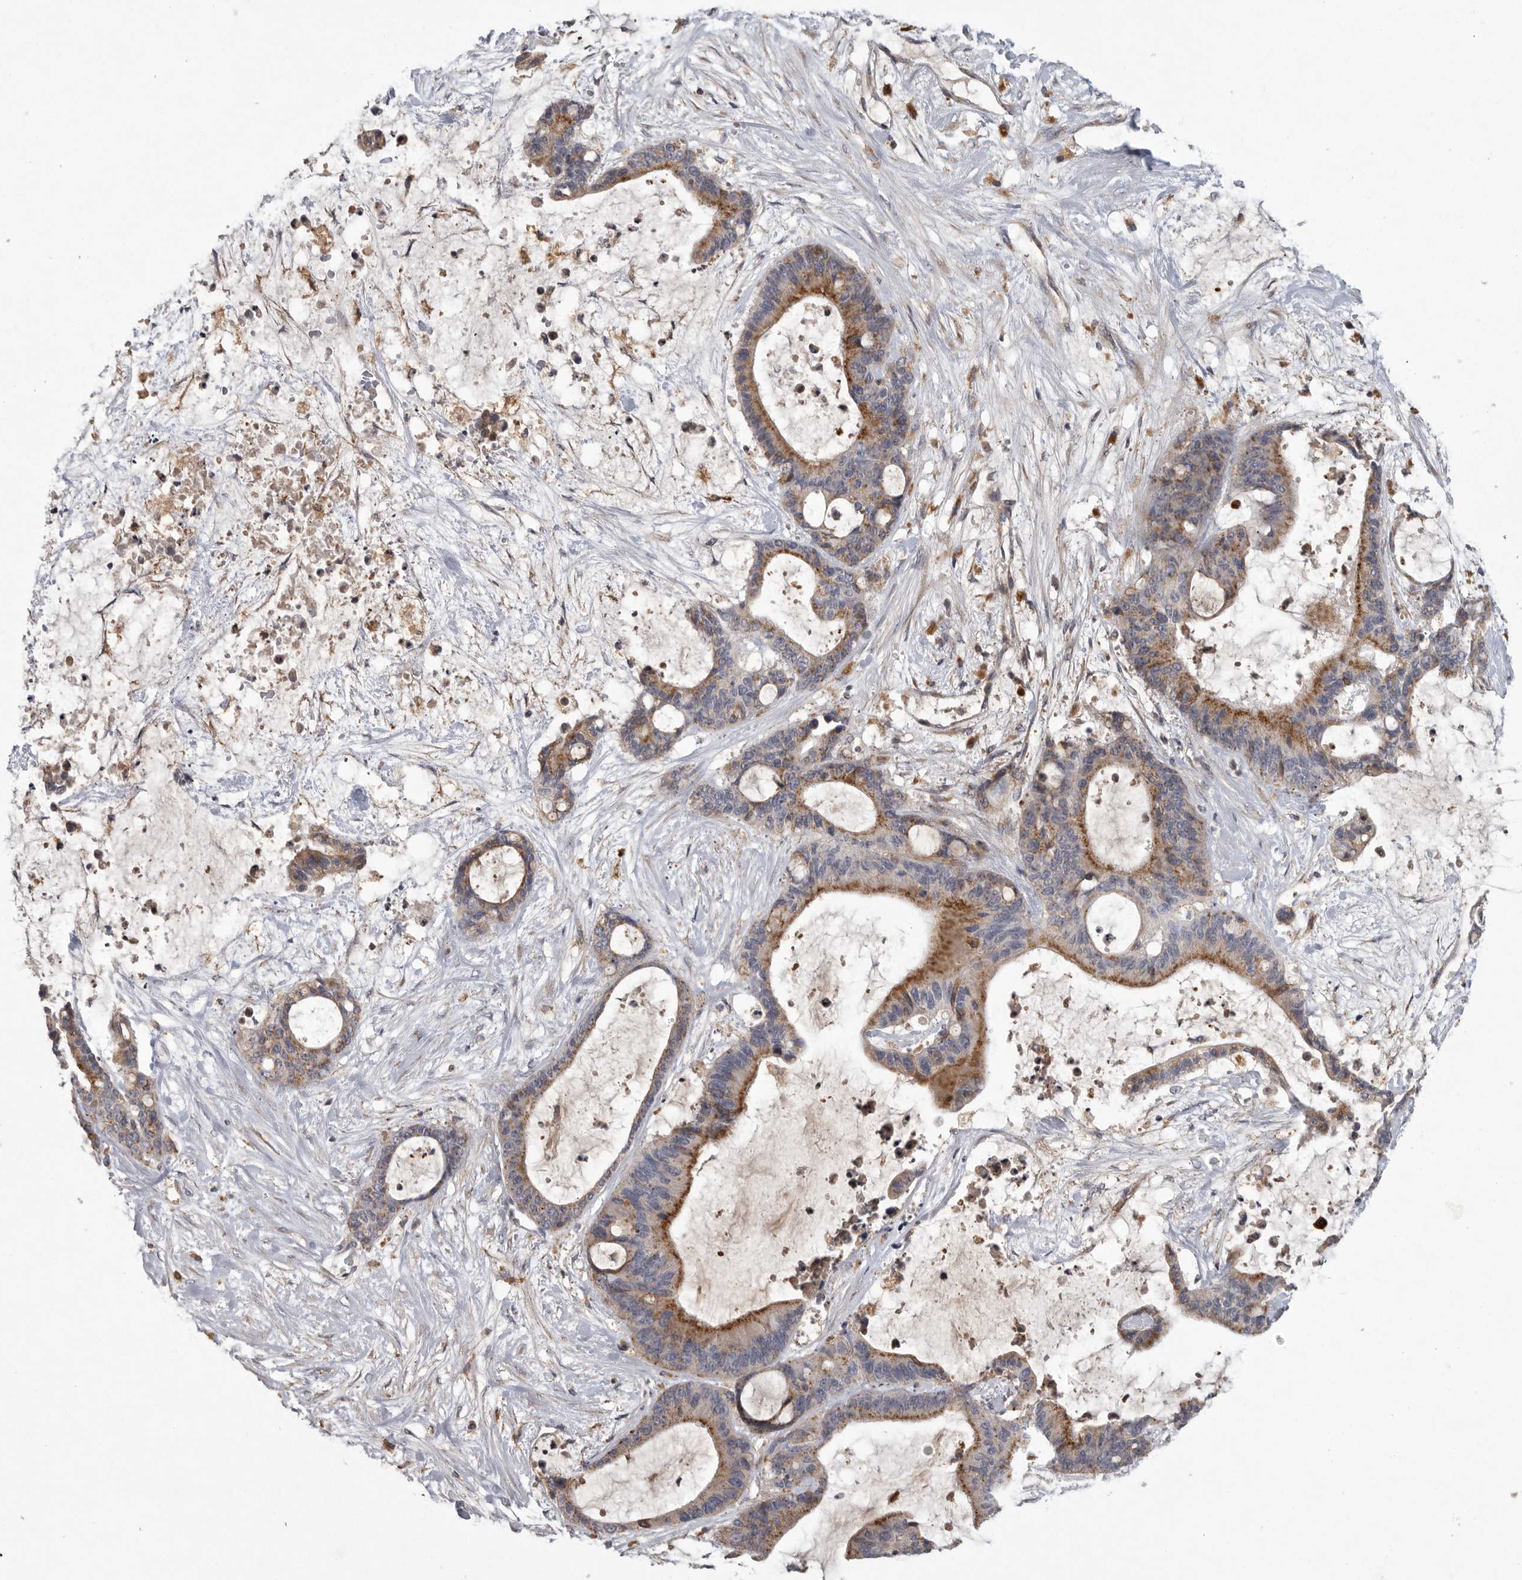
{"staining": {"intensity": "moderate", "quantity": ">75%", "location": "cytoplasmic/membranous"}, "tissue": "liver cancer", "cell_type": "Tumor cells", "image_type": "cancer", "snomed": [{"axis": "morphology", "description": "Cholangiocarcinoma"}, {"axis": "topography", "description": "Liver"}], "caption": "Approximately >75% of tumor cells in liver cholangiocarcinoma exhibit moderate cytoplasmic/membranous protein expression as visualized by brown immunohistochemical staining.", "gene": "LAMTOR3", "patient": {"sex": "female", "age": 73}}